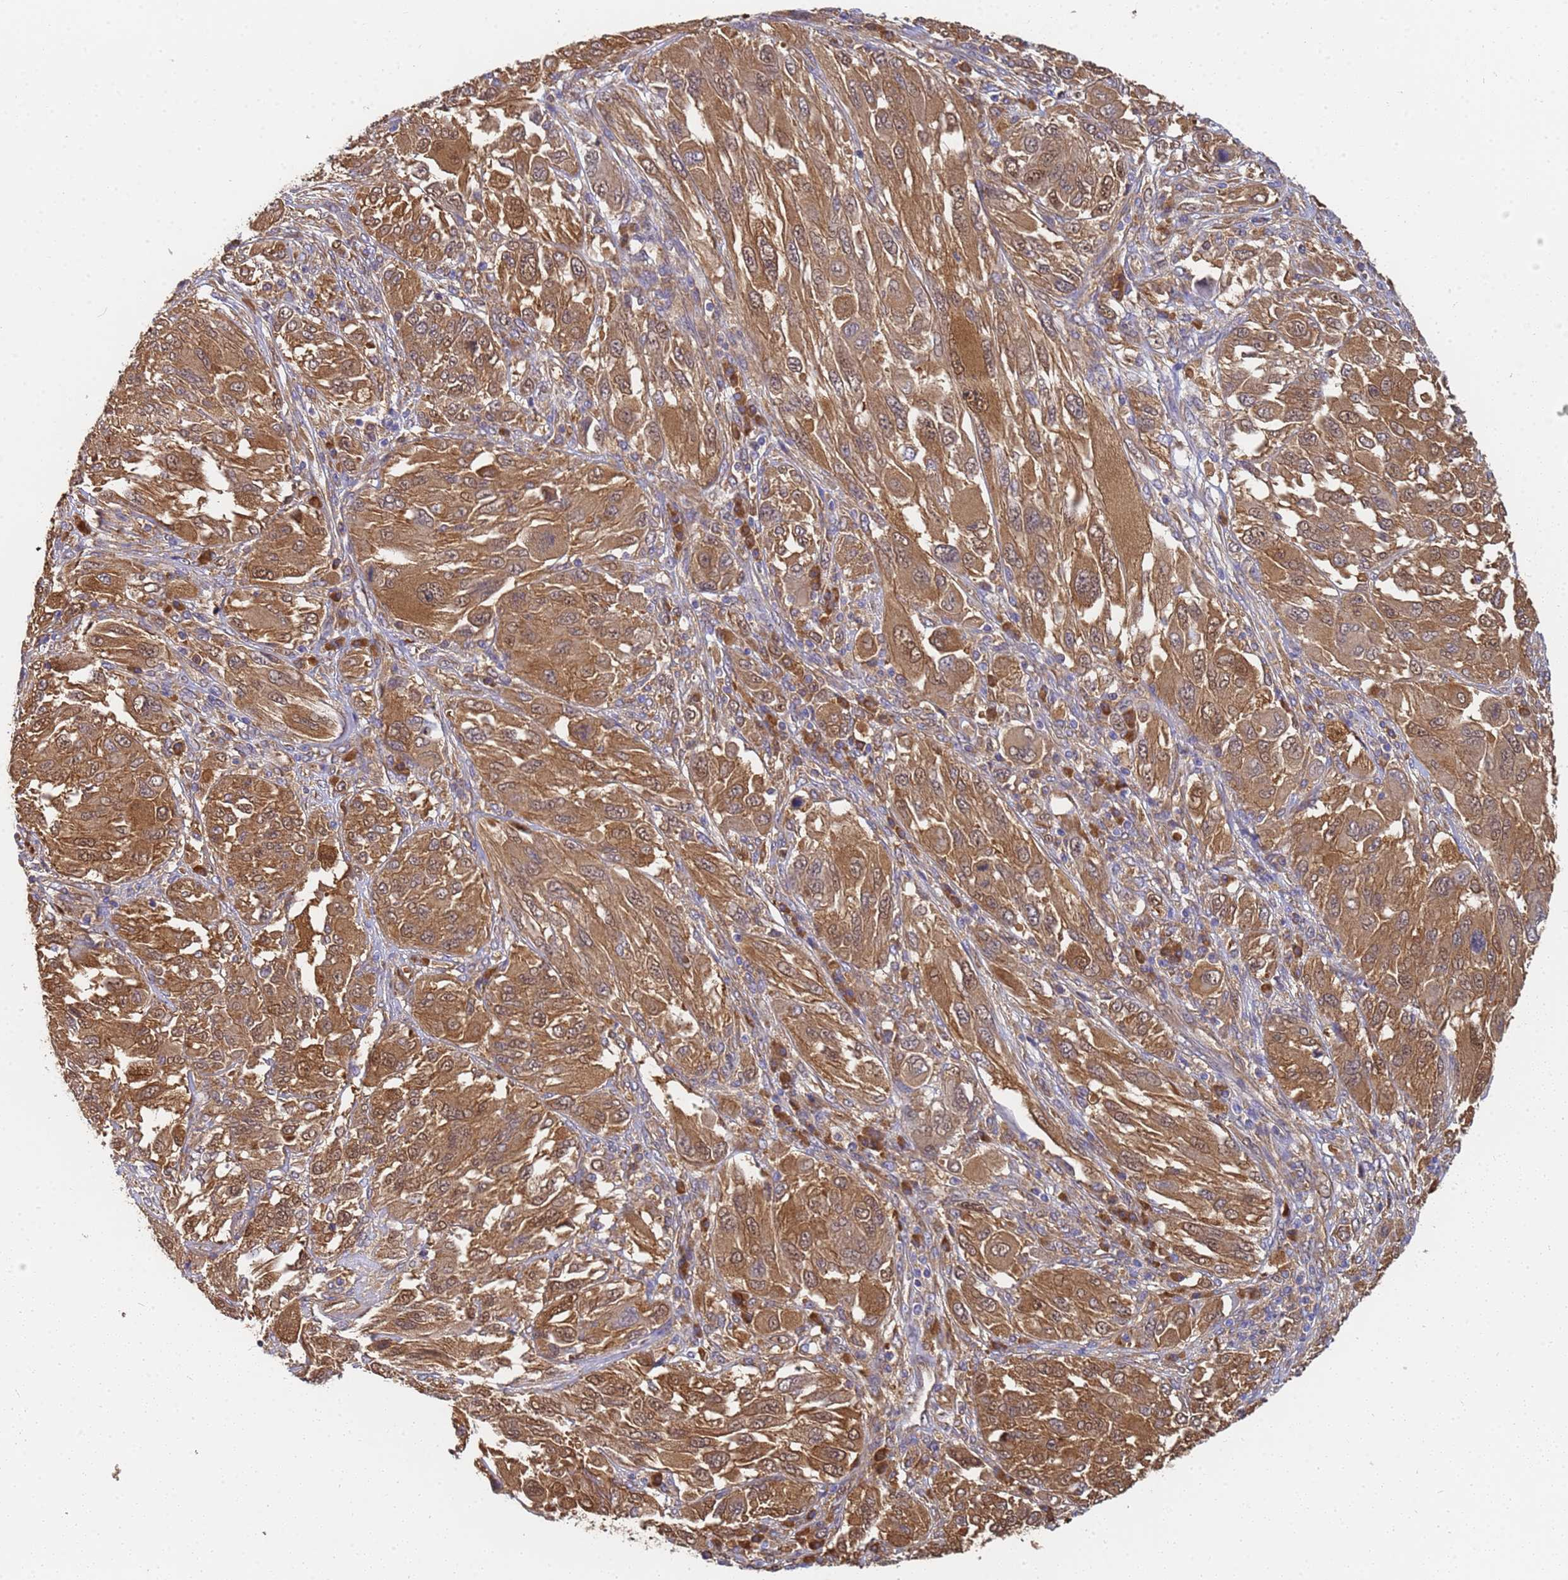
{"staining": {"intensity": "moderate", "quantity": ">75%", "location": "cytoplasmic/membranous,nuclear"}, "tissue": "melanoma", "cell_type": "Tumor cells", "image_type": "cancer", "snomed": [{"axis": "morphology", "description": "Malignant melanoma, NOS"}, {"axis": "topography", "description": "Skin"}], "caption": "Human malignant melanoma stained for a protein (brown) shows moderate cytoplasmic/membranous and nuclear positive positivity in approximately >75% of tumor cells.", "gene": "NME1-NME2", "patient": {"sex": "female", "age": 91}}